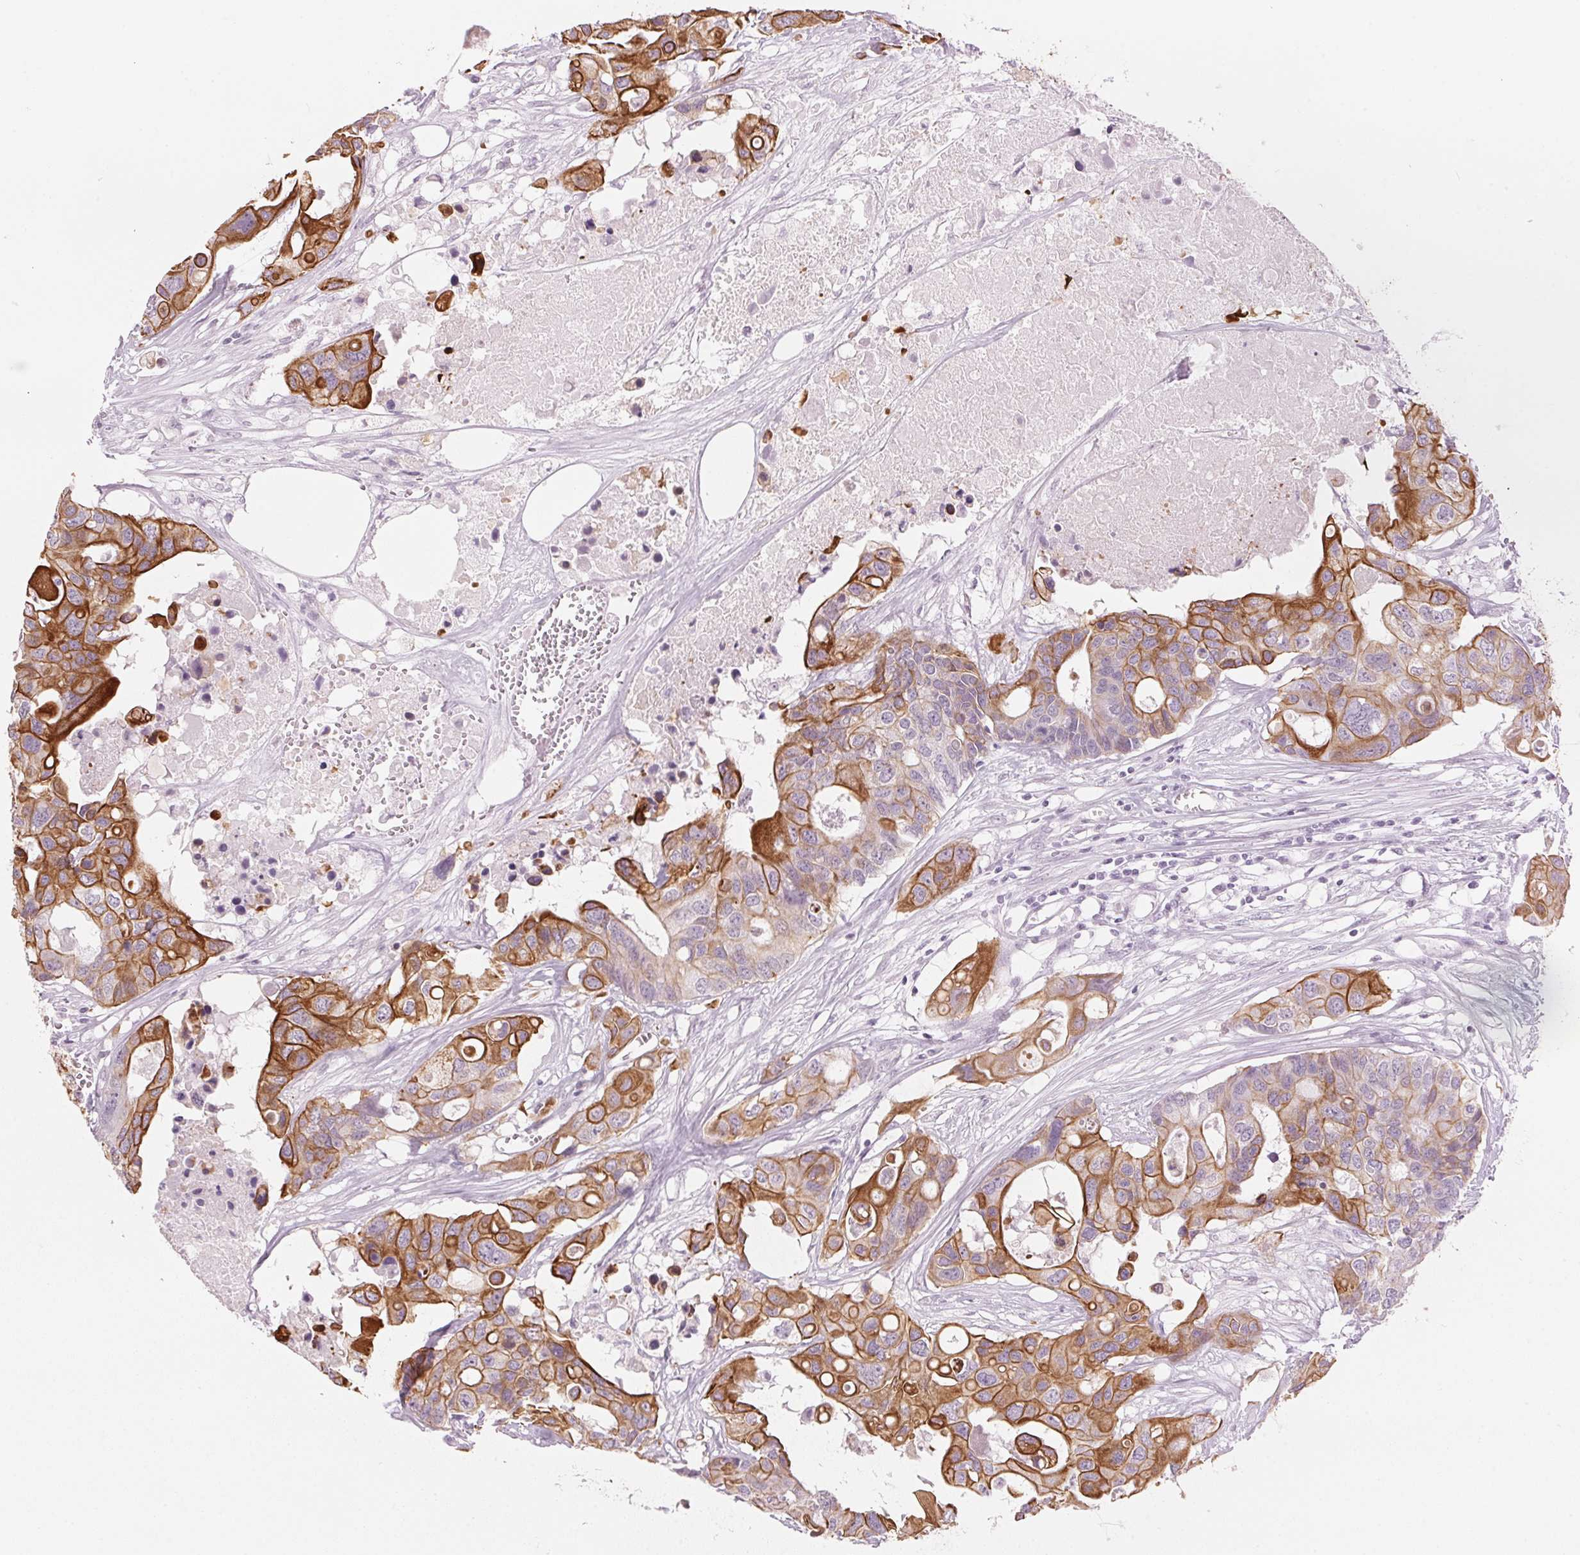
{"staining": {"intensity": "strong", "quantity": "25%-75%", "location": "cytoplasmic/membranous"}, "tissue": "colorectal cancer", "cell_type": "Tumor cells", "image_type": "cancer", "snomed": [{"axis": "morphology", "description": "Adenocarcinoma, NOS"}, {"axis": "topography", "description": "Colon"}], "caption": "High-magnification brightfield microscopy of colorectal cancer (adenocarcinoma) stained with DAB (brown) and counterstained with hematoxylin (blue). tumor cells exhibit strong cytoplasmic/membranous staining is seen in approximately25%-75% of cells.", "gene": "SCTR", "patient": {"sex": "male", "age": 77}}